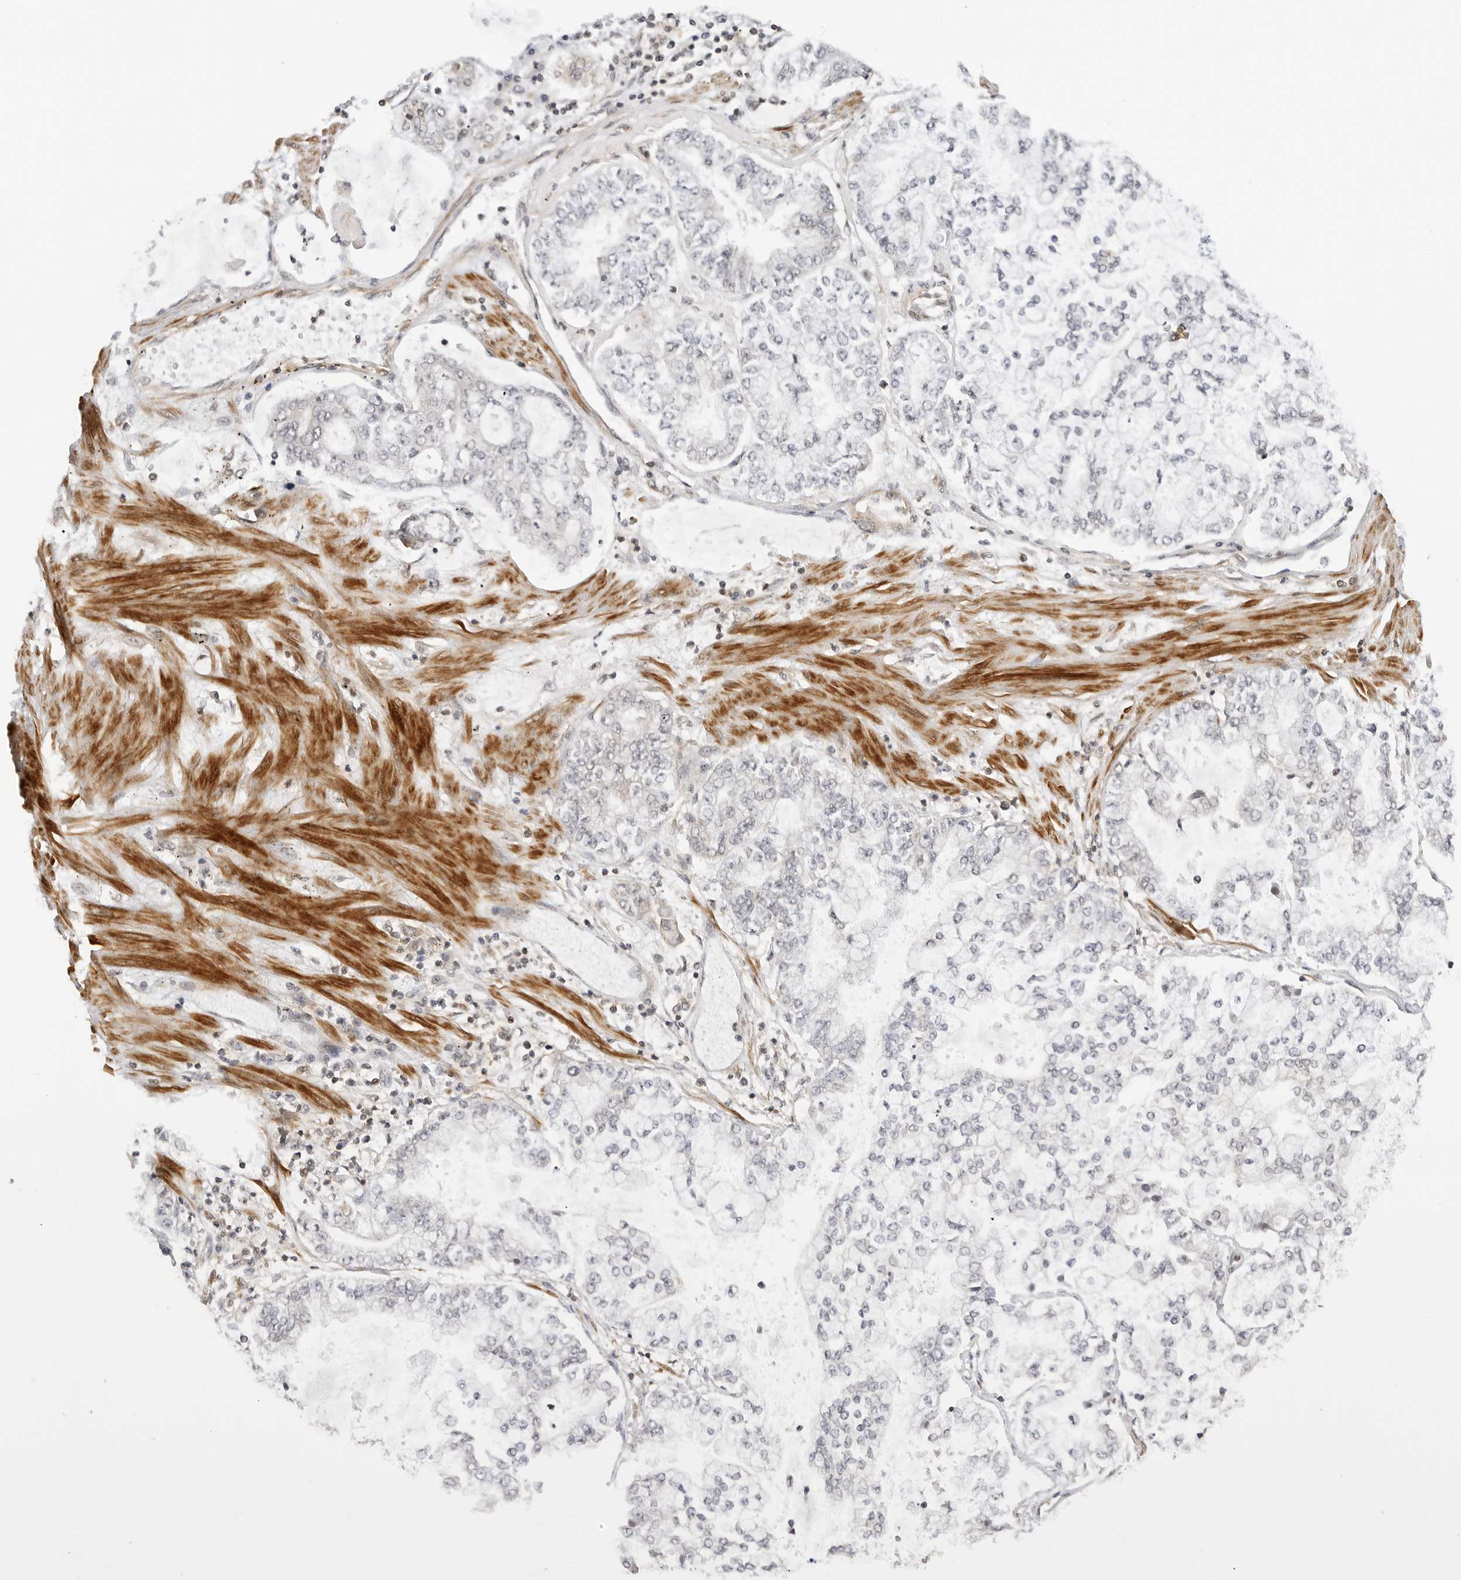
{"staining": {"intensity": "negative", "quantity": "none", "location": "none"}, "tissue": "stomach cancer", "cell_type": "Tumor cells", "image_type": "cancer", "snomed": [{"axis": "morphology", "description": "Adenocarcinoma, NOS"}, {"axis": "topography", "description": "Stomach"}], "caption": "Immunohistochemistry of stomach cancer shows no positivity in tumor cells.", "gene": "MAP2K5", "patient": {"sex": "male", "age": 76}}